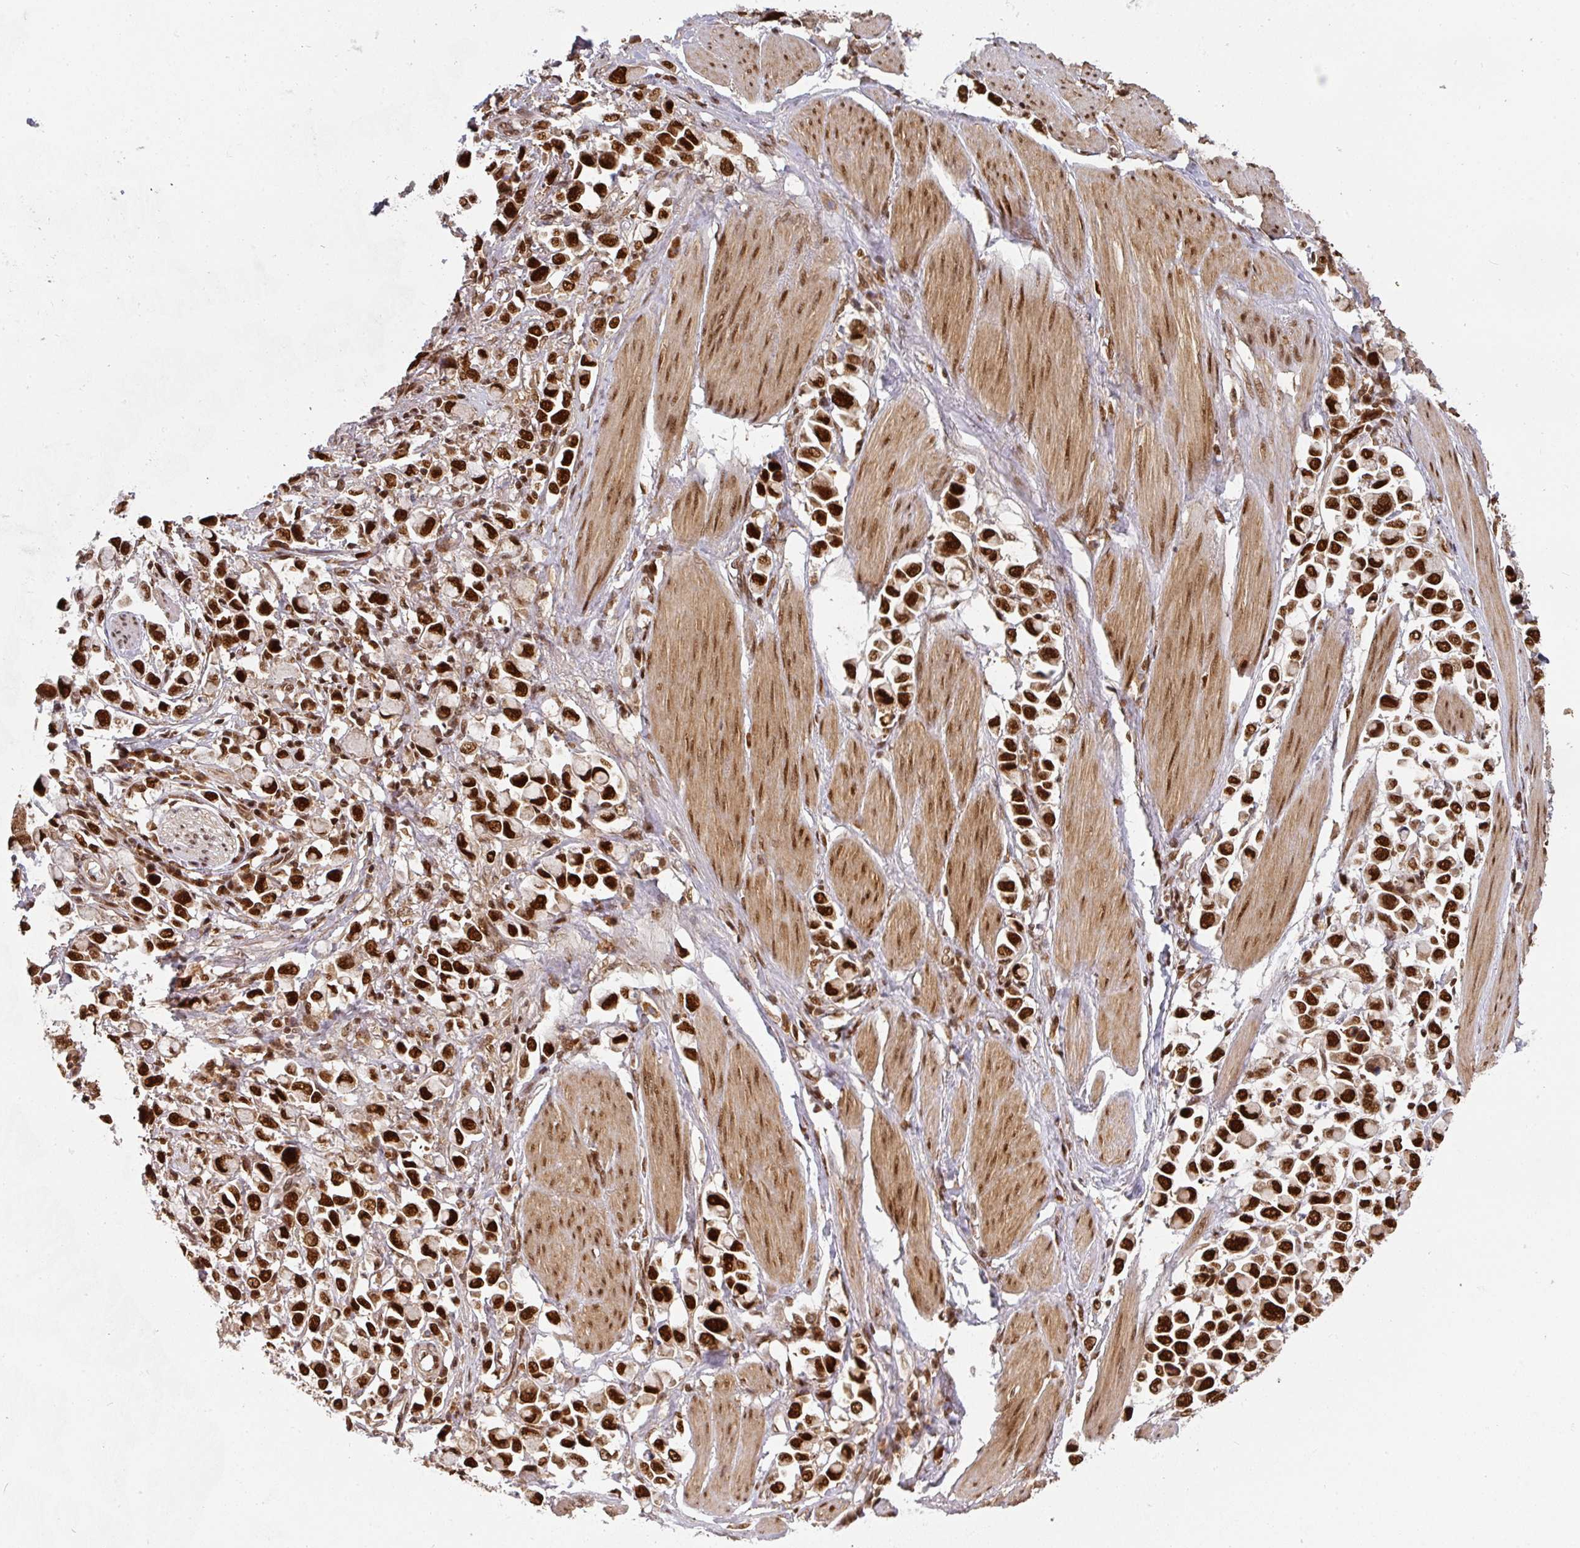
{"staining": {"intensity": "strong", "quantity": ">75%", "location": "nuclear"}, "tissue": "stomach cancer", "cell_type": "Tumor cells", "image_type": "cancer", "snomed": [{"axis": "morphology", "description": "Adenocarcinoma, NOS"}, {"axis": "topography", "description": "Stomach"}], "caption": "This is an image of immunohistochemistry staining of stomach cancer, which shows strong staining in the nuclear of tumor cells.", "gene": "DIDO1", "patient": {"sex": "female", "age": 81}}